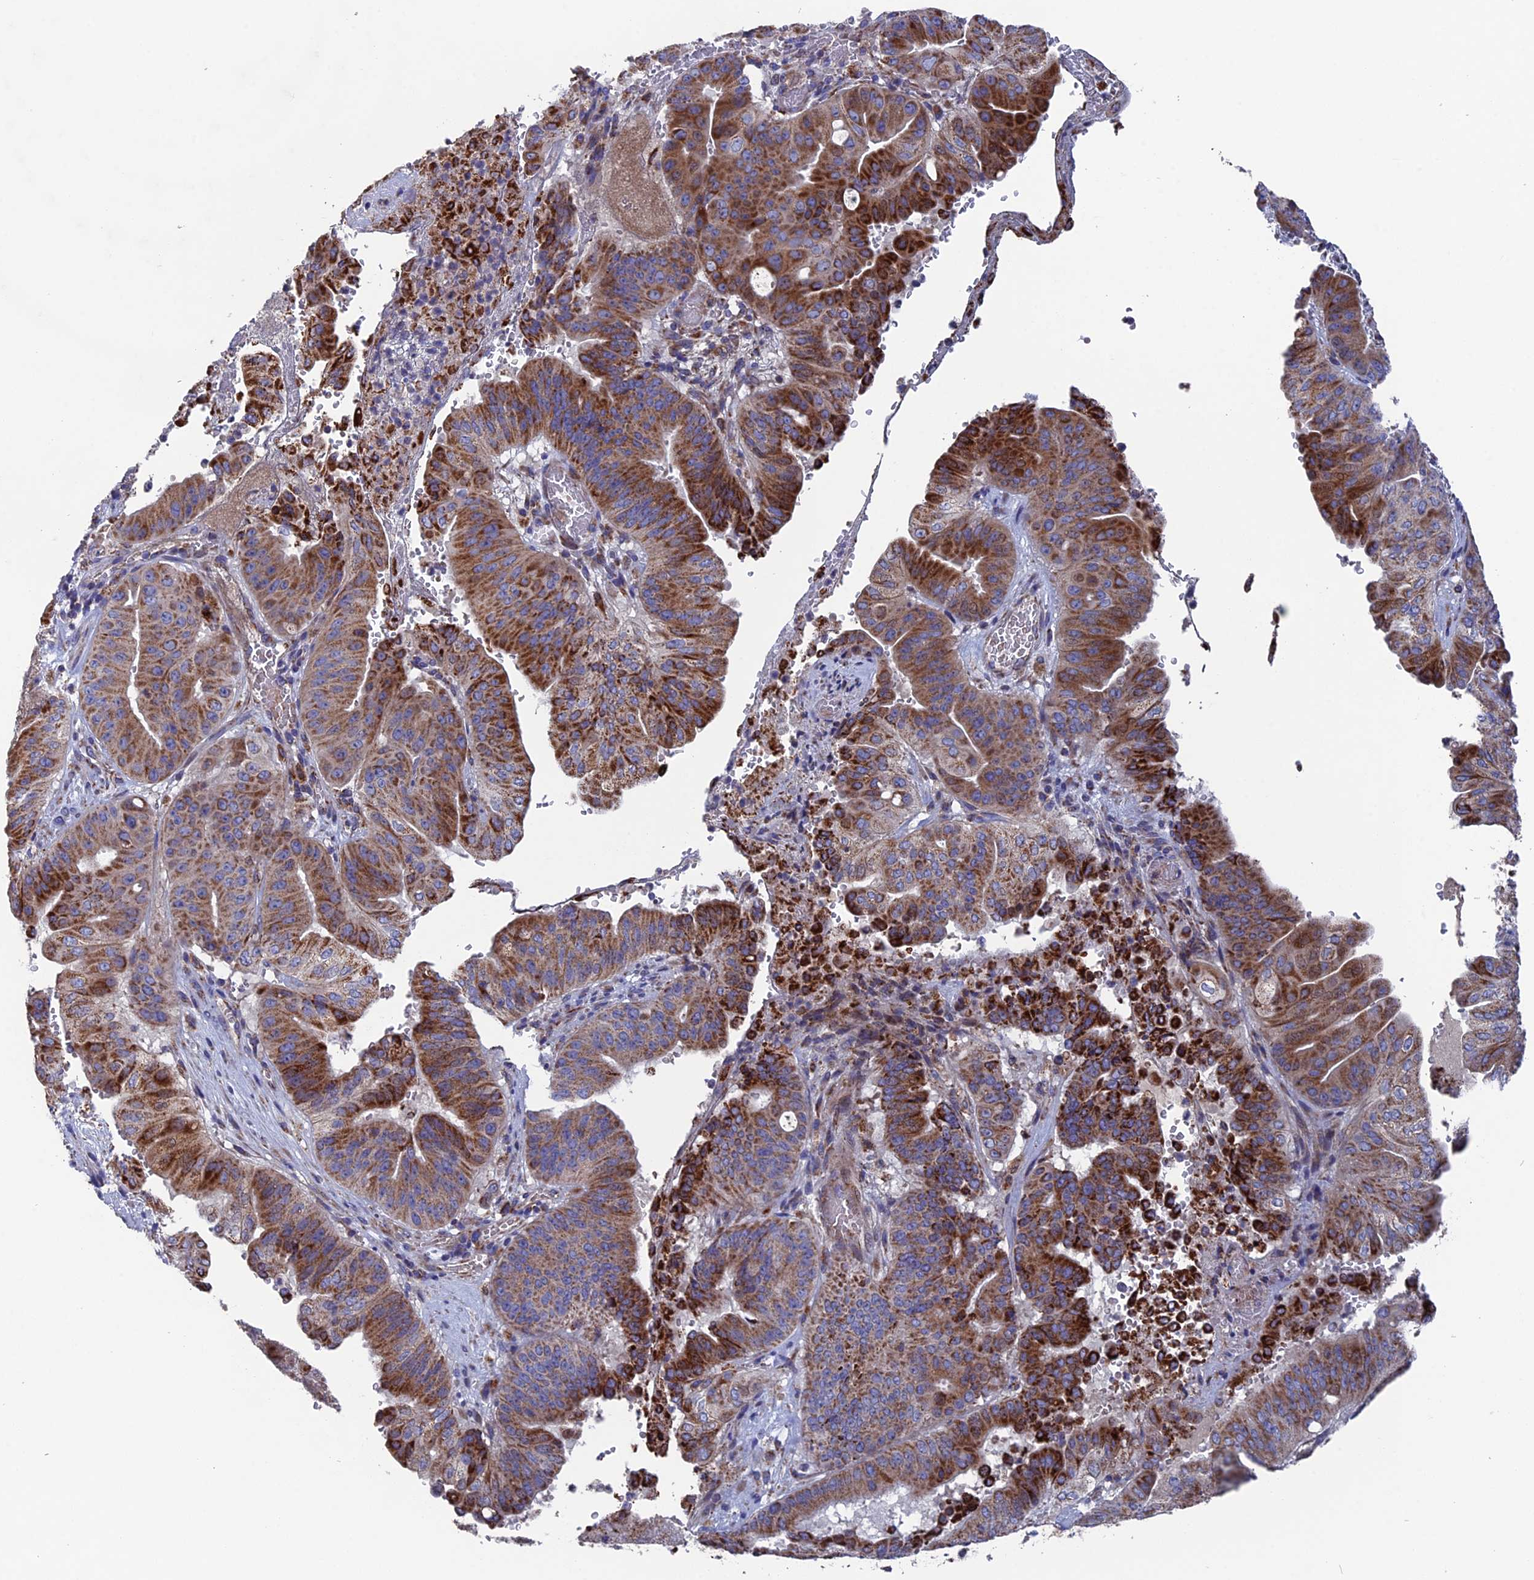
{"staining": {"intensity": "strong", "quantity": "25%-75%", "location": "cytoplasmic/membranous"}, "tissue": "pancreatic cancer", "cell_type": "Tumor cells", "image_type": "cancer", "snomed": [{"axis": "morphology", "description": "Adenocarcinoma, NOS"}, {"axis": "topography", "description": "Pancreas"}], "caption": "A high amount of strong cytoplasmic/membranous positivity is seen in about 25%-75% of tumor cells in adenocarcinoma (pancreatic) tissue.", "gene": "TGFA", "patient": {"sex": "female", "age": 77}}